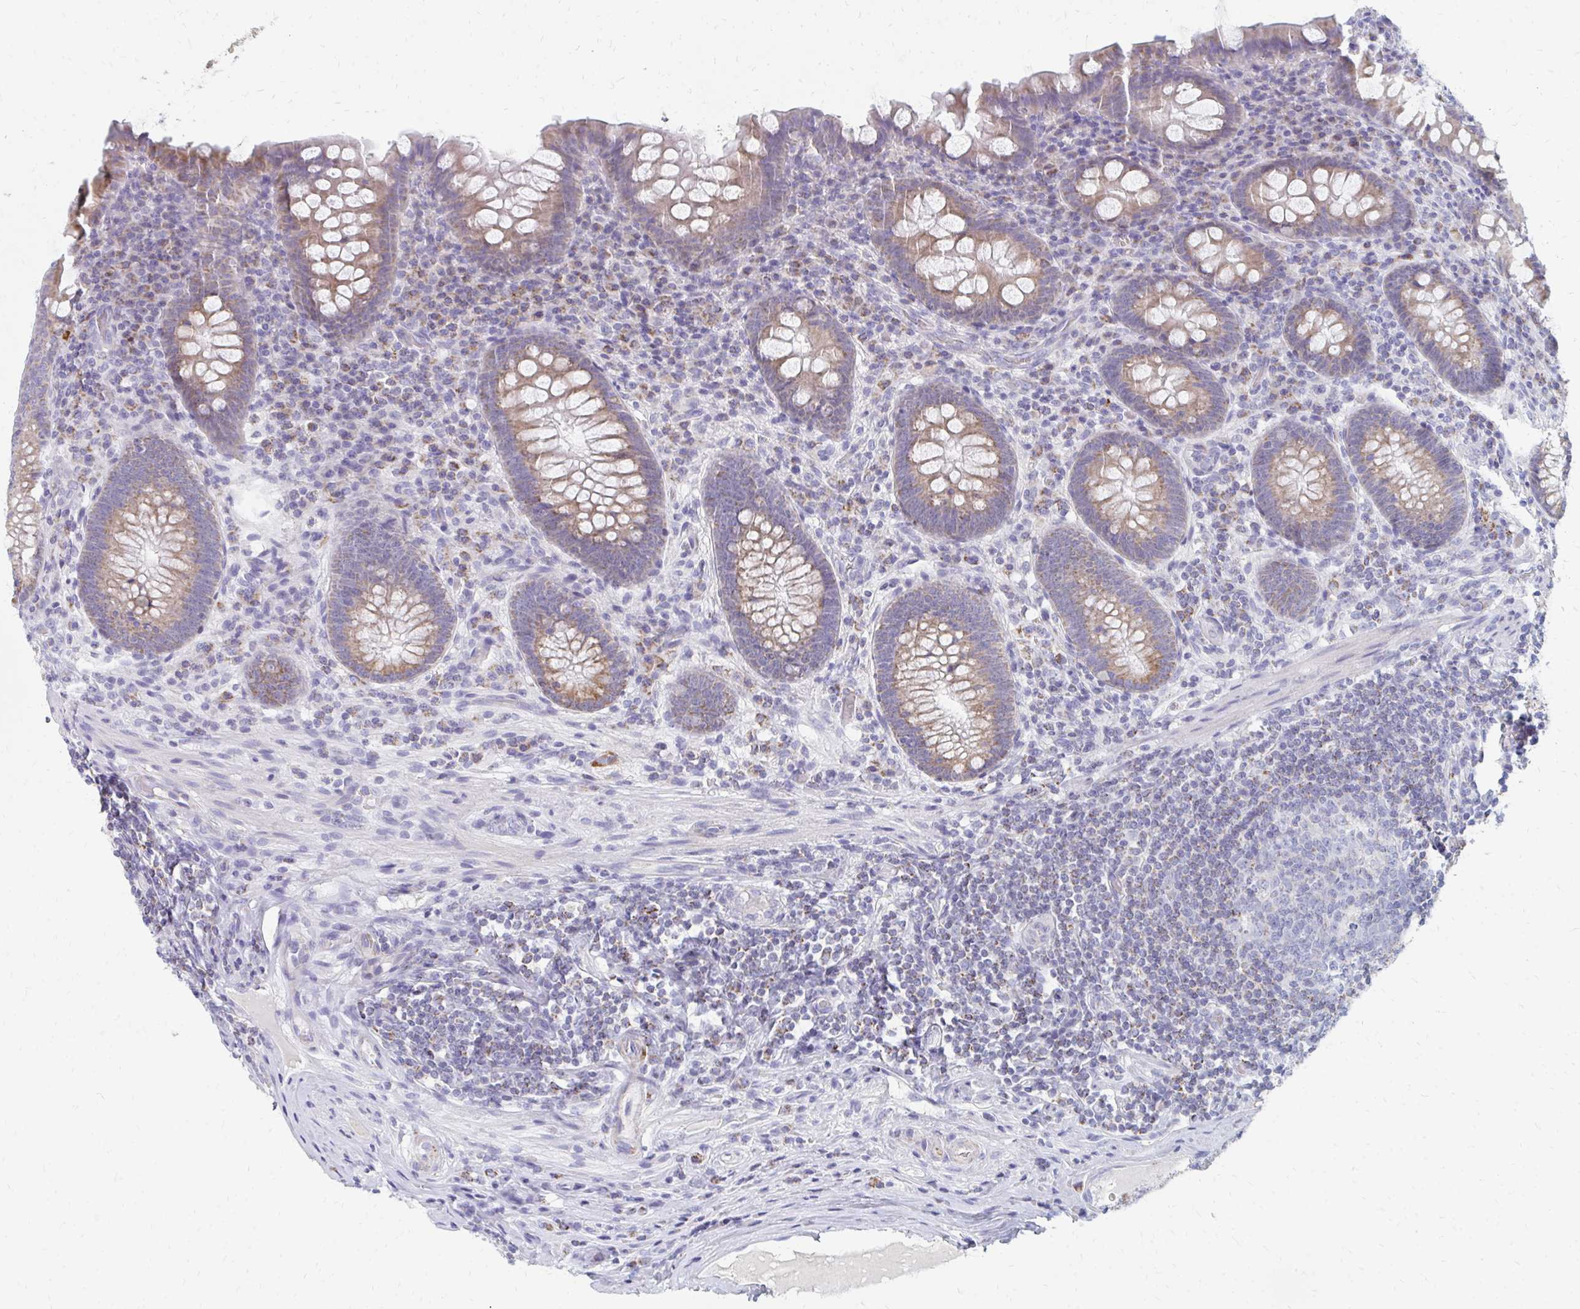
{"staining": {"intensity": "moderate", "quantity": "25%-75%", "location": "cytoplasmic/membranous"}, "tissue": "appendix", "cell_type": "Glandular cells", "image_type": "normal", "snomed": [{"axis": "morphology", "description": "Normal tissue, NOS"}, {"axis": "topography", "description": "Appendix"}], "caption": "High-magnification brightfield microscopy of benign appendix stained with DAB (brown) and counterstained with hematoxylin (blue). glandular cells exhibit moderate cytoplasmic/membranous positivity is seen in approximately25%-75% of cells.", "gene": "OR10V1", "patient": {"sex": "male", "age": 71}}